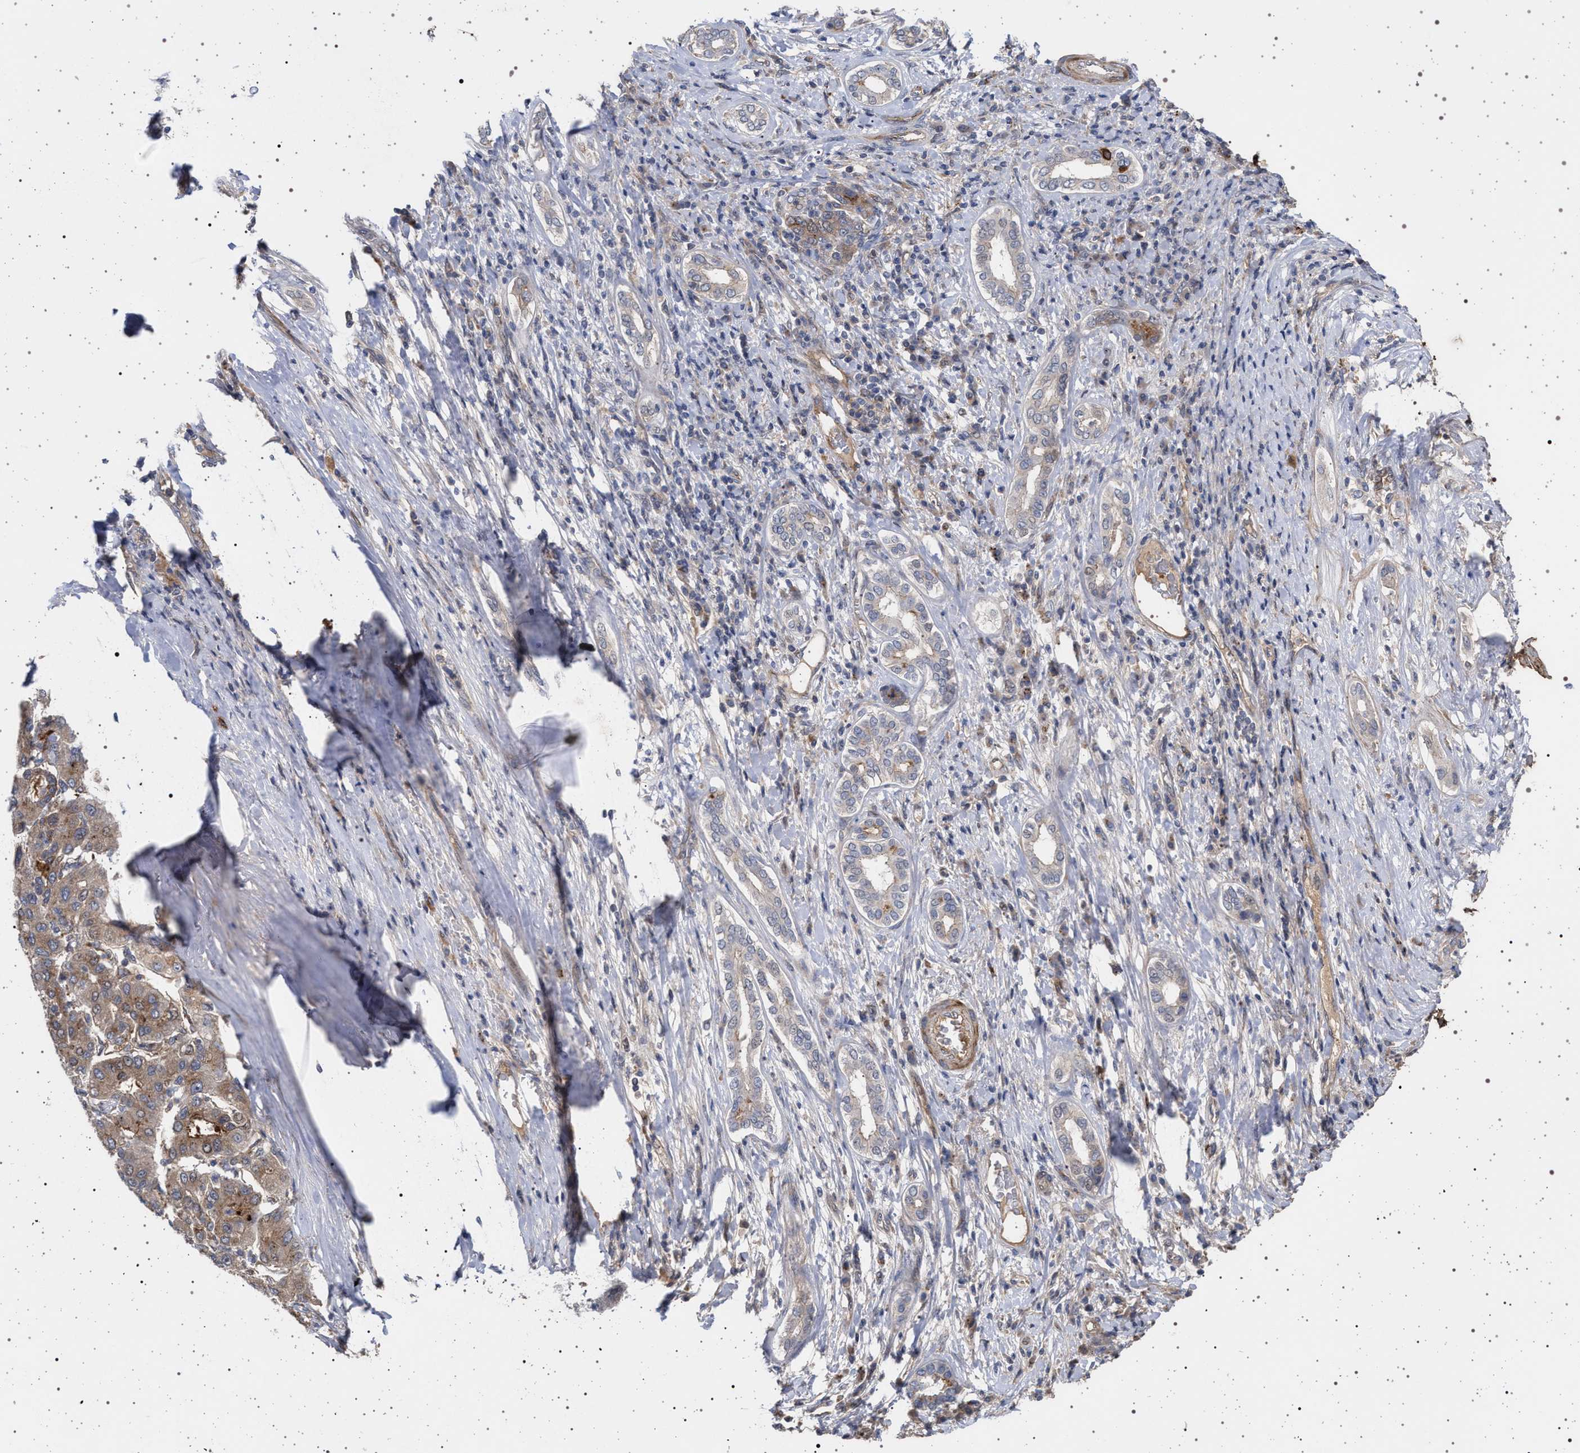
{"staining": {"intensity": "weak", "quantity": ">75%", "location": "cytoplasmic/membranous"}, "tissue": "liver cancer", "cell_type": "Tumor cells", "image_type": "cancer", "snomed": [{"axis": "morphology", "description": "Carcinoma, Hepatocellular, NOS"}, {"axis": "topography", "description": "Liver"}], "caption": "High-magnification brightfield microscopy of liver hepatocellular carcinoma stained with DAB (3,3'-diaminobenzidine) (brown) and counterstained with hematoxylin (blue). tumor cells exhibit weak cytoplasmic/membranous staining is present in approximately>75% of cells.", "gene": "RBM48", "patient": {"sex": "male", "age": 65}}